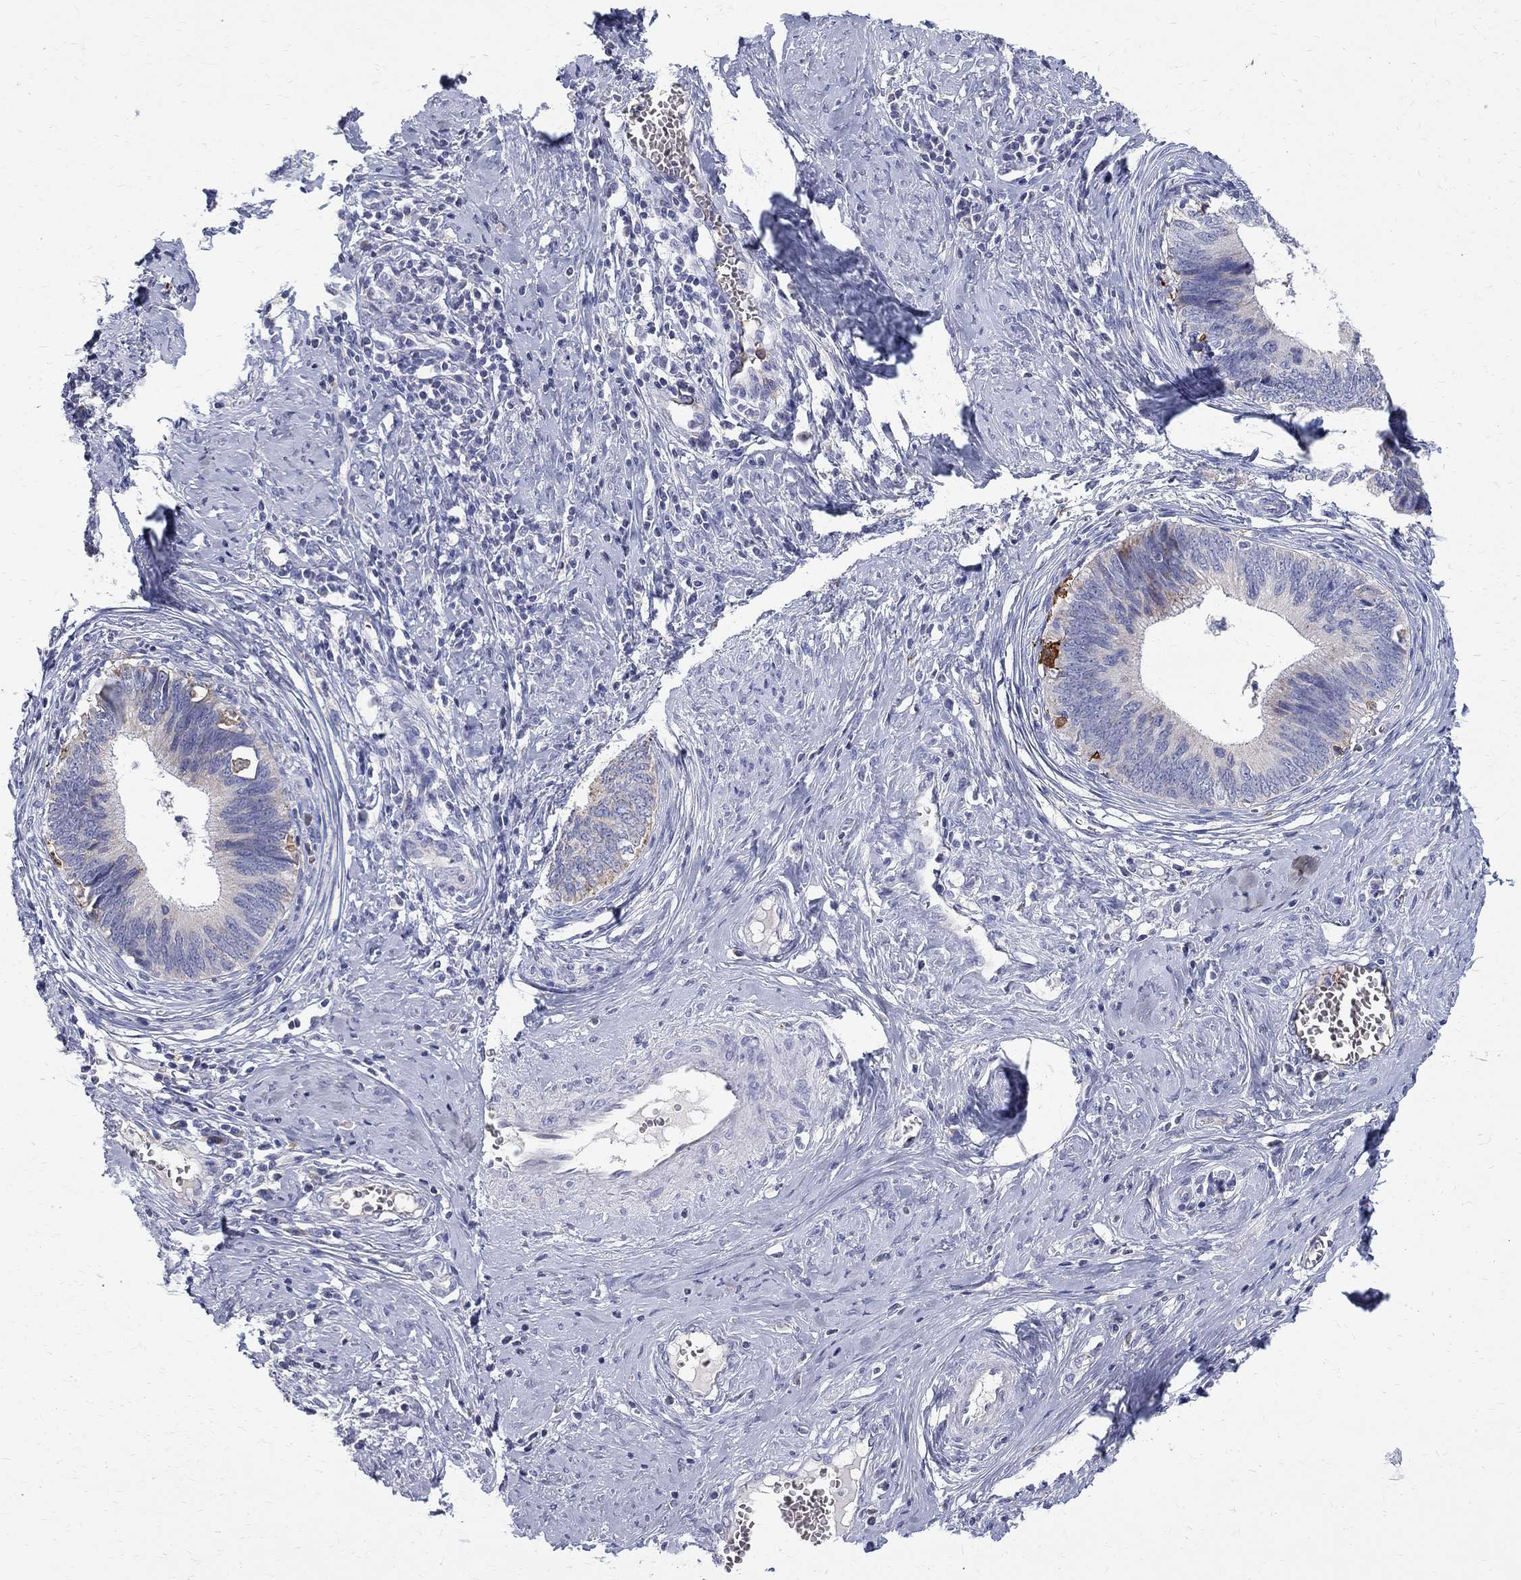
{"staining": {"intensity": "negative", "quantity": "none", "location": "none"}, "tissue": "cervical cancer", "cell_type": "Tumor cells", "image_type": "cancer", "snomed": [{"axis": "morphology", "description": "Adenocarcinoma, NOS"}, {"axis": "topography", "description": "Cervix"}], "caption": "A high-resolution histopathology image shows IHC staining of cervical cancer, which reveals no significant expression in tumor cells.", "gene": "AGER", "patient": {"sex": "female", "age": 42}}